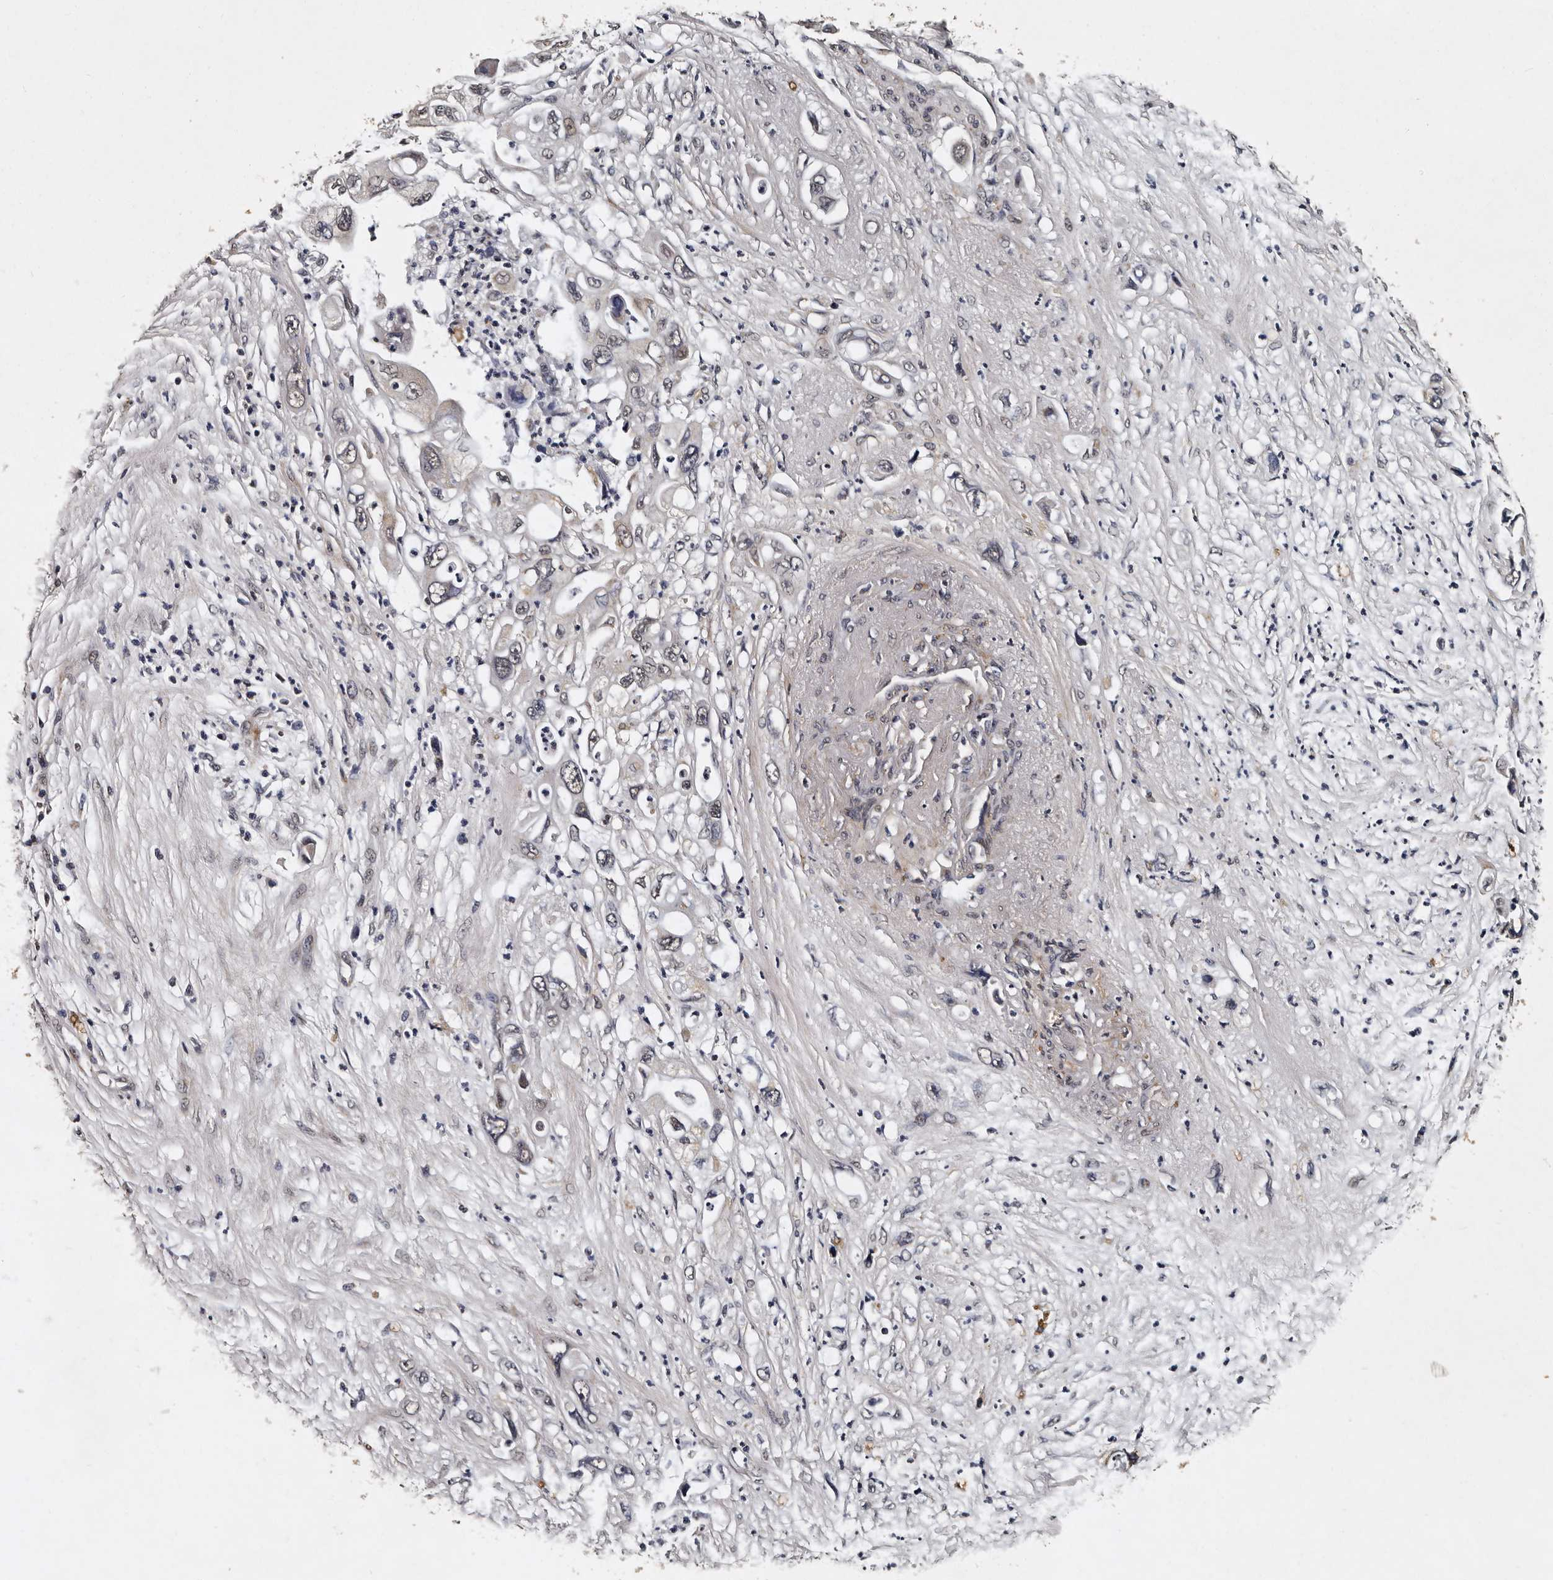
{"staining": {"intensity": "weak", "quantity": "<25%", "location": "nuclear"}, "tissue": "pancreatic cancer", "cell_type": "Tumor cells", "image_type": "cancer", "snomed": [{"axis": "morphology", "description": "Adenocarcinoma, NOS"}, {"axis": "topography", "description": "Pancreas"}], "caption": "This photomicrograph is of pancreatic cancer (adenocarcinoma) stained with IHC to label a protein in brown with the nuclei are counter-stained blue. There is no expression in tumor cells.", "gene": "CPNE3", "patient": {"sex": "male", "age": 66}}